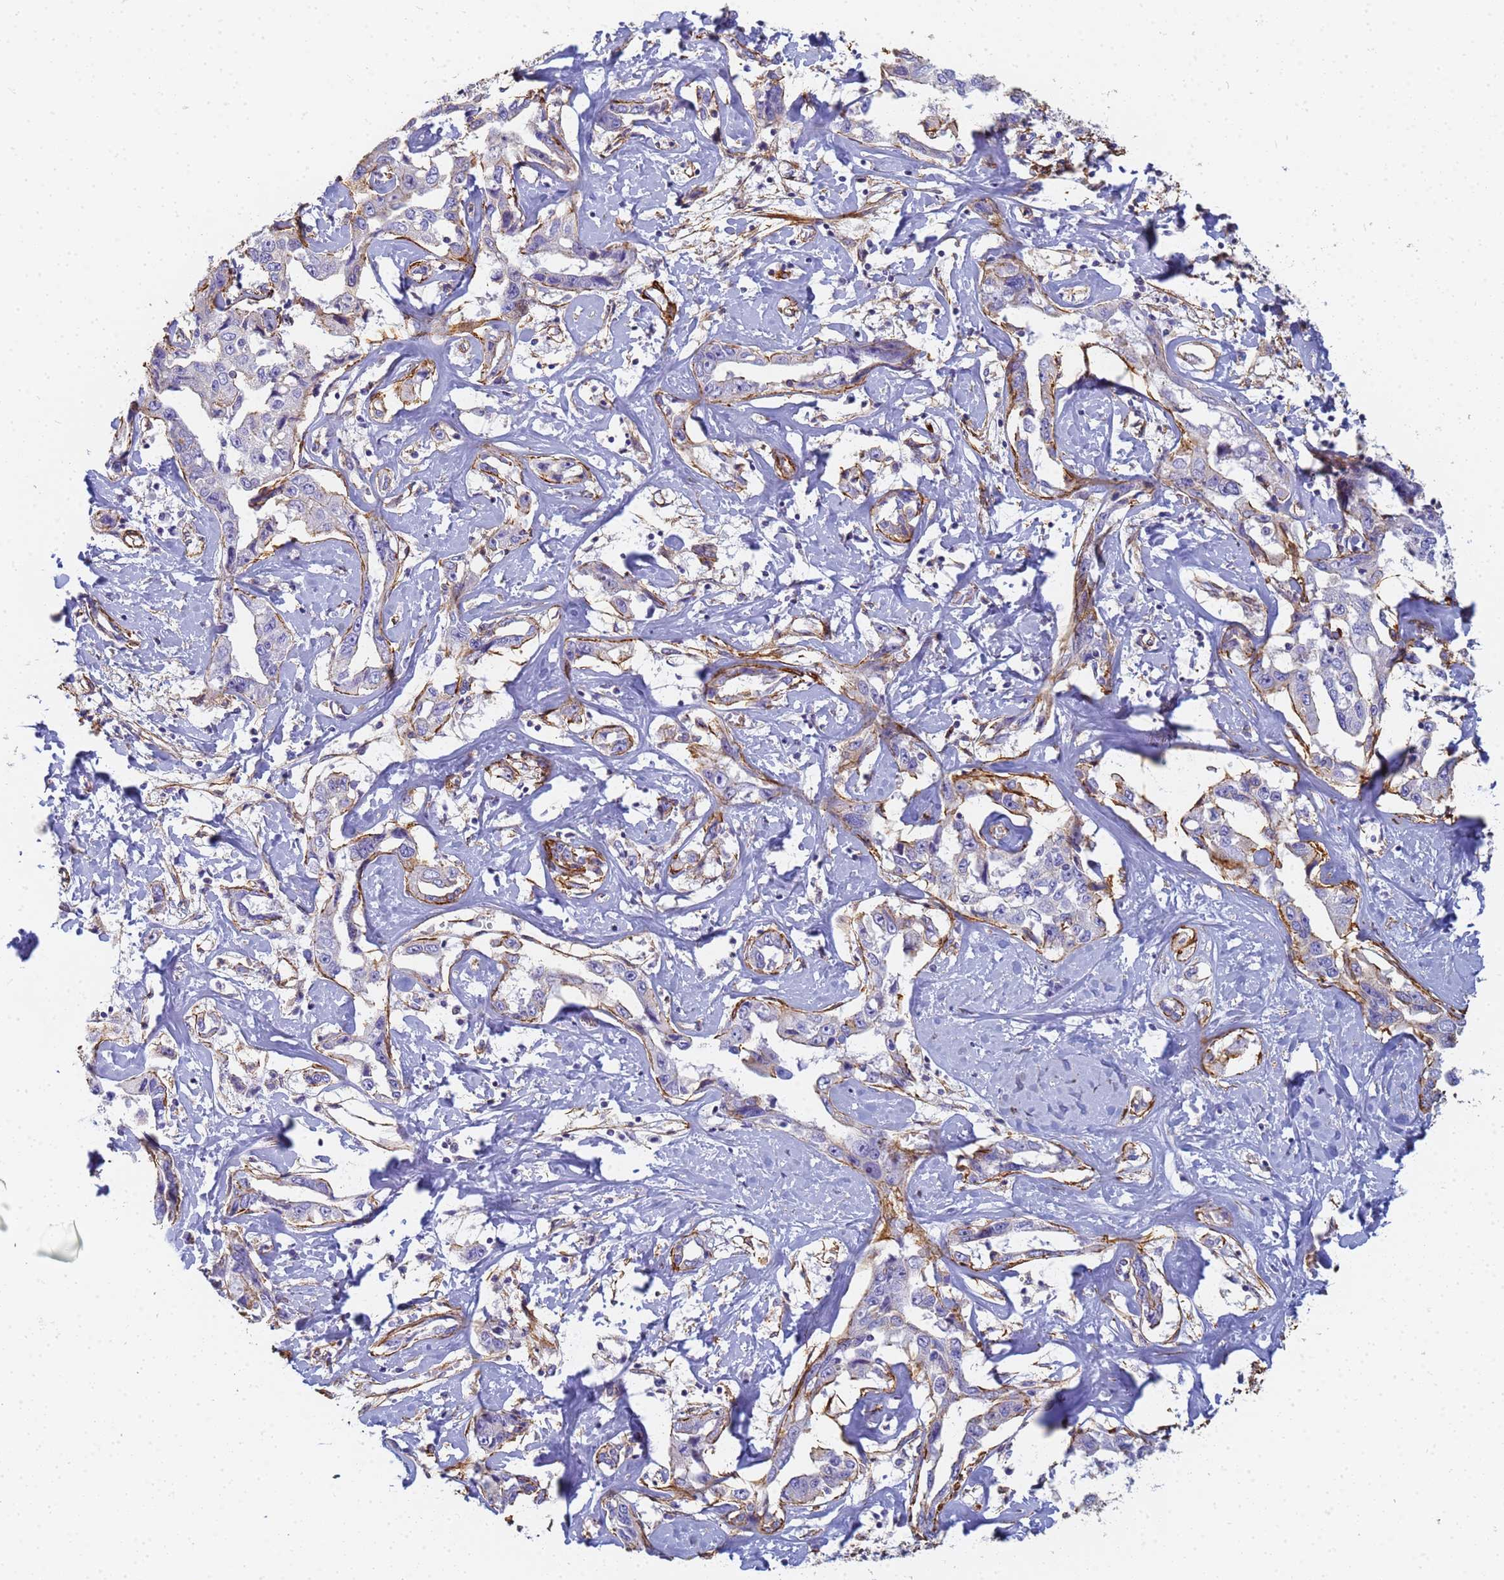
{"staining": {"intensity": "moderate", "quantity": "<25%", "location": "cytoplasmic/membranous"}, "tissue": "liver cancer", "cell_type": "Tumor cells", "image_type": "cancer", "snomed": [{"axis": "morphology", "description": "Cholangiocarcinoma"}, {"axis": "topography", "description": "Liver"}], "caption": "The histopathology image demonstrates staining of cholangiocarcinoma (liver), revealing moderate cytoplasmic/membranous protein expression (brown color) within tumor cells. (DAB (3,3'-diaminobenzidine) IHC with brightfield microscopy, high magnification).", "gene": "TPM1", "patient": {"sex": "male", "age": 59}}